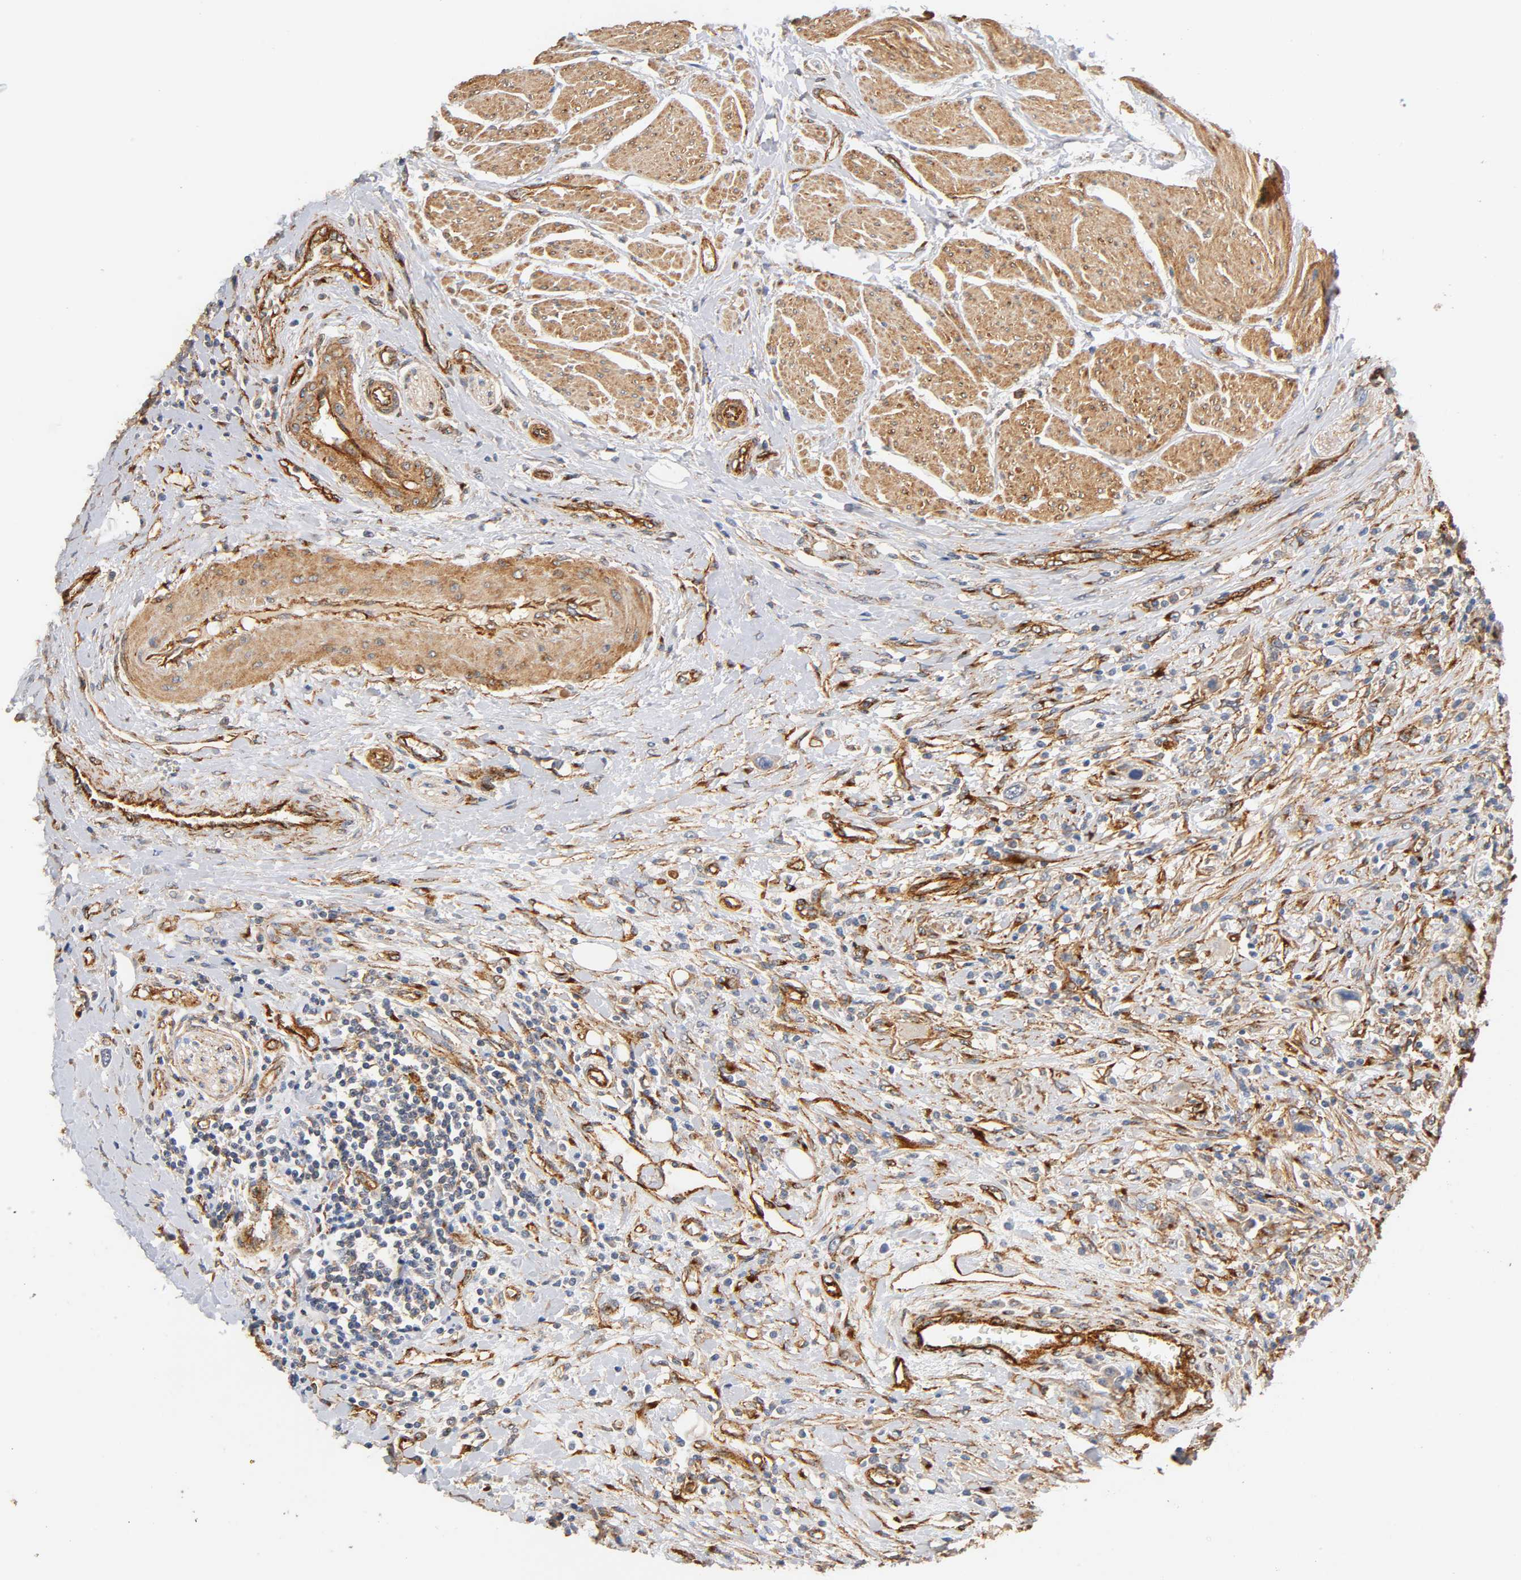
{"staining": {"intensity": "weak", "quantity": "<25%", "location": "cytoplasmic/membranous"}, "tissue": "urothelial cancer", "cell_type": "Tumor cells", "image_type": "cancer", "snomed": [{"axis": "morphology", "description": "Urothelial carcinoma, High grade"}, {"axis": "topography", "description": "Urinary bladder"}], "caption": "The image shows no significant expression in tumor cells of urothelial cancer. The staining is performed using DAB brown chromogen with nuclei counter-stained in using hematoxylin.", "gene": "IFITM3", "patient": {"sex": "male", "age": 50}}